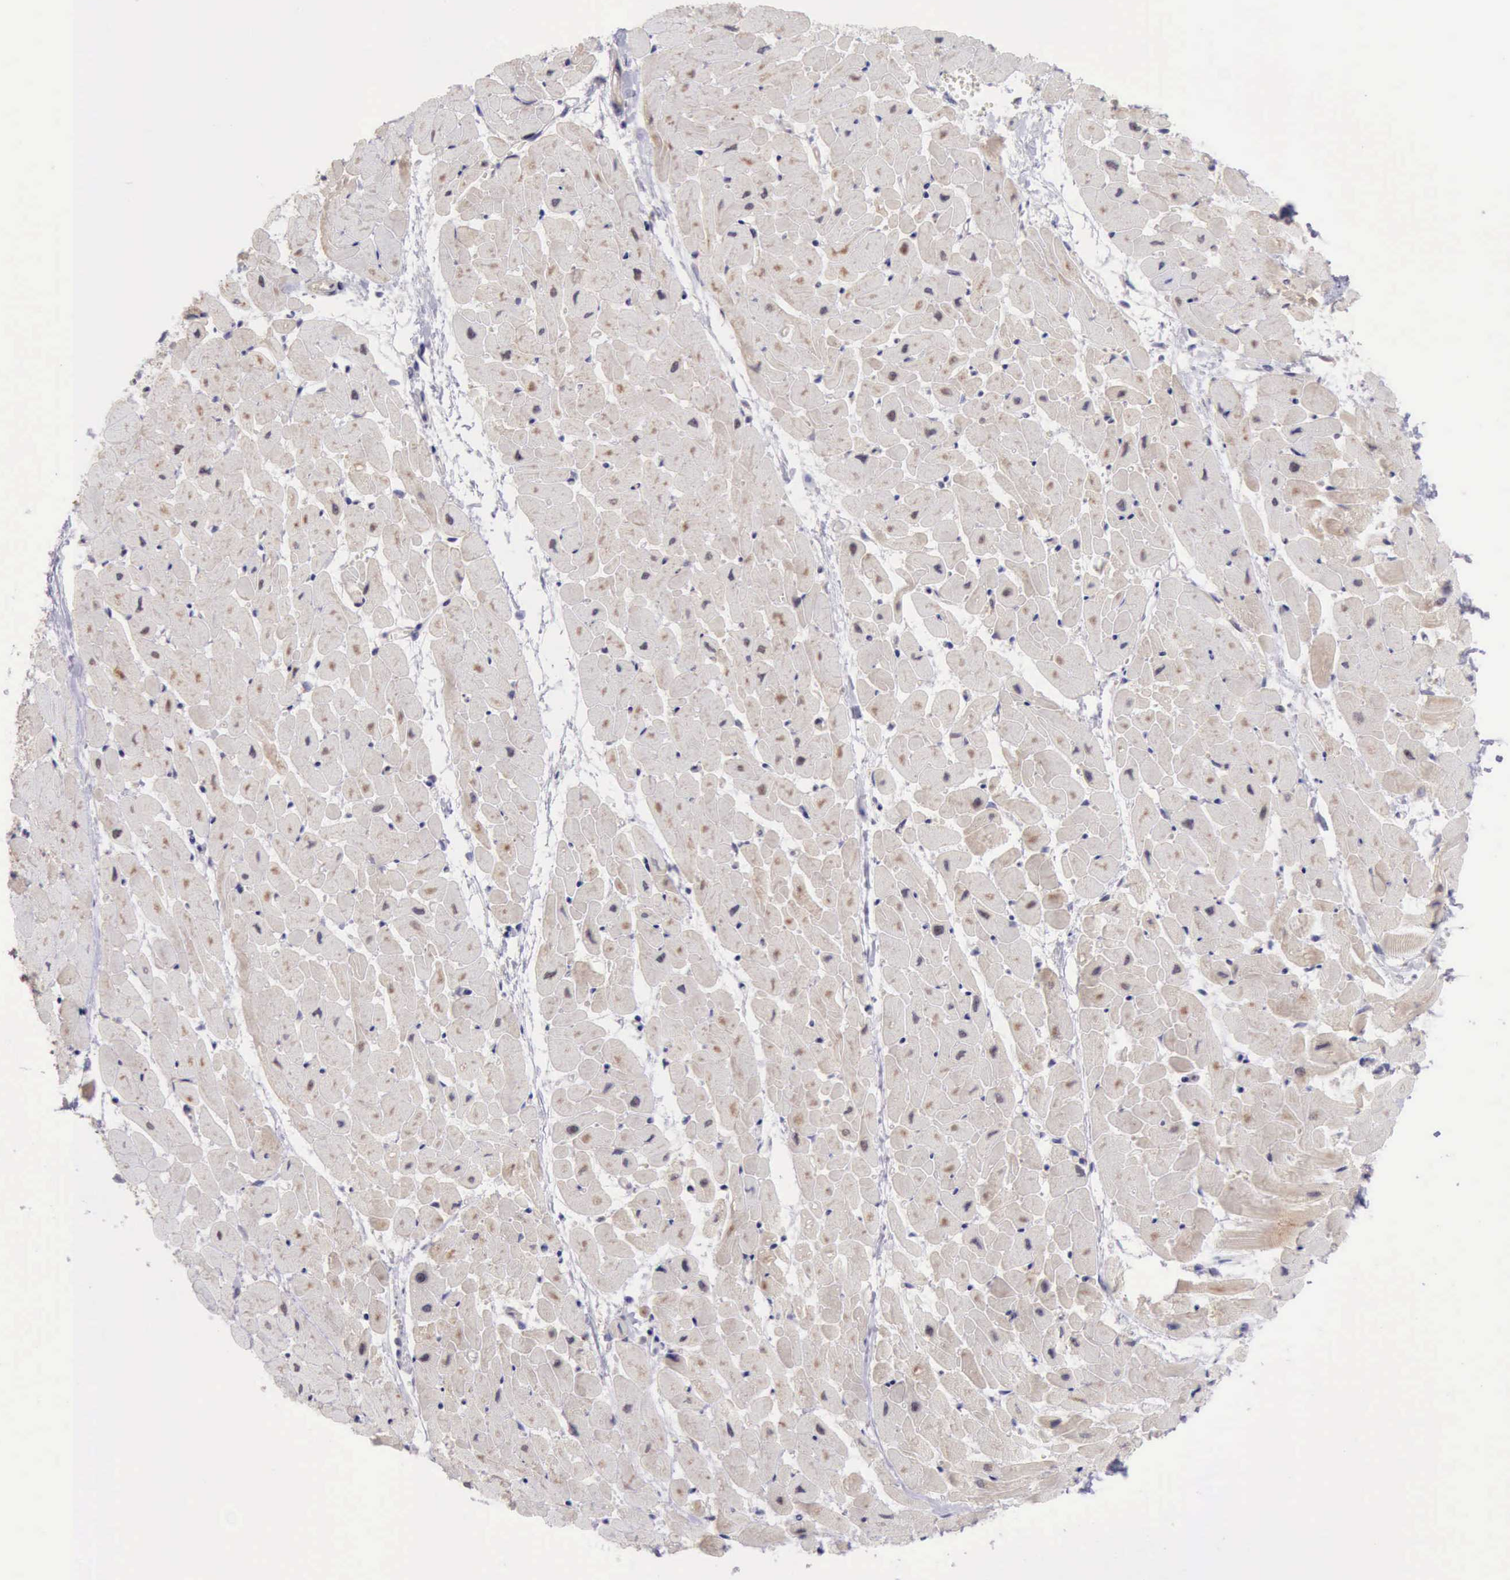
{"staining": {"intensity": "weak", "quantity": "25%-75%", "location": "cytoplasmic/membranous"}, "tissue": "heart muscle", "cell_type": "Cardiomyocytes", "image_type": "normal", "snomed": [{"axis": "morphology", "description": "Normal tissue, NOS"}, {"axis": "topography", "description": "Heart"}], "caption": "IHC (DAB) staining of normal heart muscle shows weak cytoplasmic/membranous protein staining in approximately 25%-75% of cardiomyocytes.", "gene": "DNAJB7", "patient": {"sex": "female", "age": 19}}